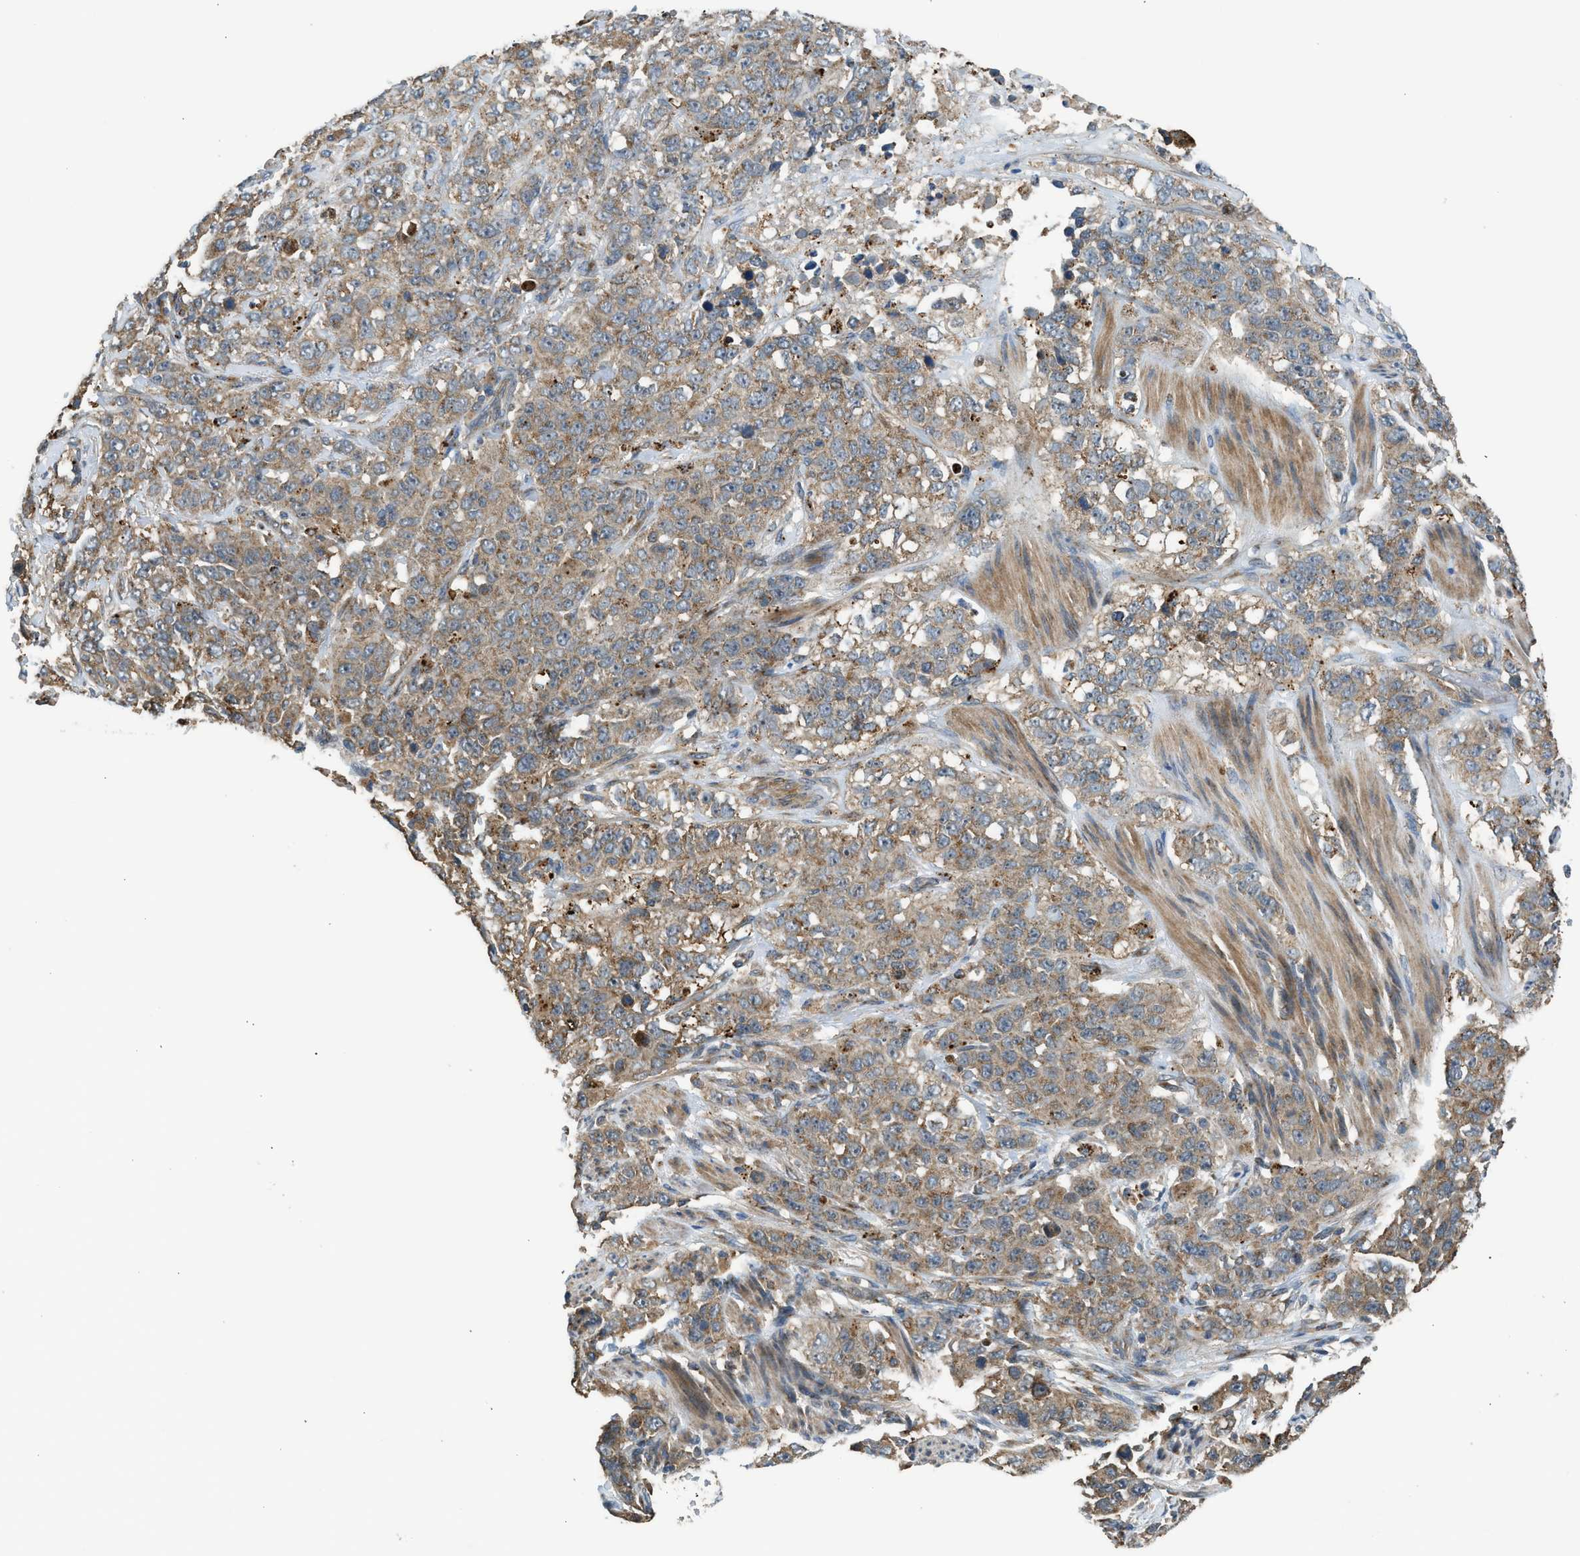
{"staining": {"intensity": "moderate", "quantity": ">75%", "location": "cytoplasmic/membranous"}, "tissue": "stomach cancer", "cell_type": "Tumor cells", "image_type": "cancer", "snomed": [{"axis": "morphology", "description": "Adenocarcinoma, NOS"}, {"axis": "topography", "description": "Stomach"}], "caption": "Protein expression analysis of human stomach cancer (adenocarcinoma) reveals moderate cytoplasmic/membranous staining in about >75% of tumor cells.", "gene": "STARD3", "patient": {"sex": "male", "age": 48}}